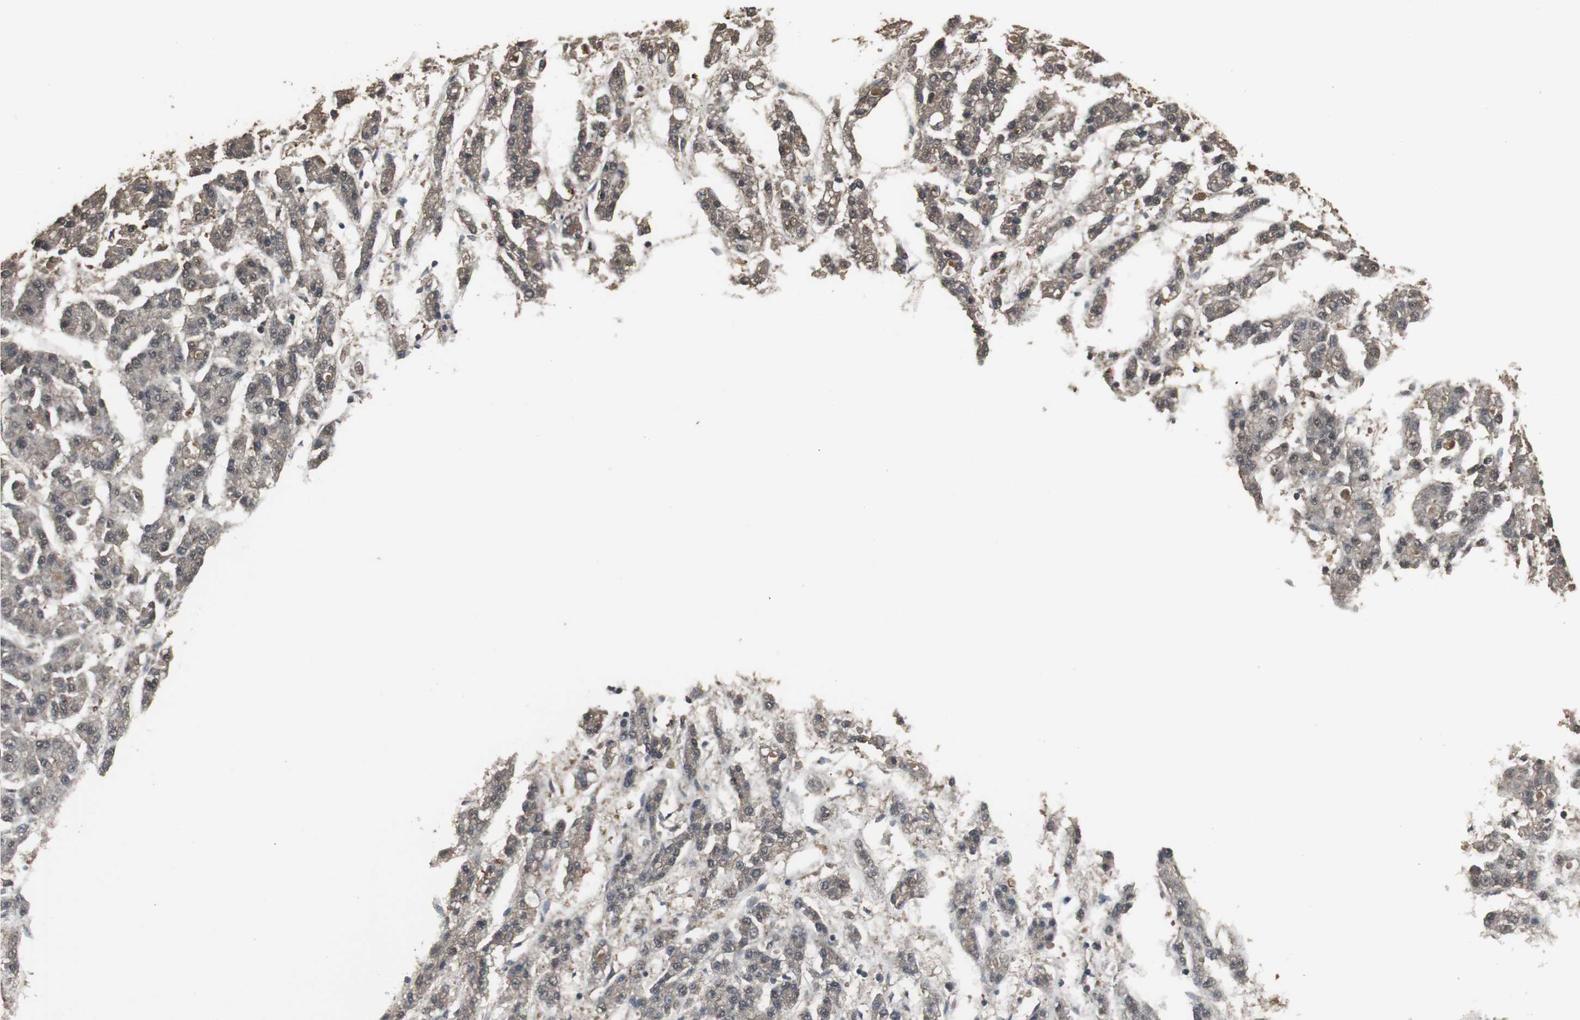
{"staining": {"intensity": "weak", "quantity": "25%-75%", "location": "cytoplasmic/membranous"}, "tissue": "liver cancer", "cell_type": "Tumor cells", "image_type": "cancer", "snomed": [{"axis": "morphology", "description": "Carcinoma, Hepatocellular, NOS"}, {"axis": "topography", "description": "Liver"}], "caption": "This is an image of immunohistochemistry staining of liver cancer, which shows weak staining in the cytoplasmic/membranous of tumor cells.", "gene": "HPRT1", "patient": {"sex": "male", "age": 70}}